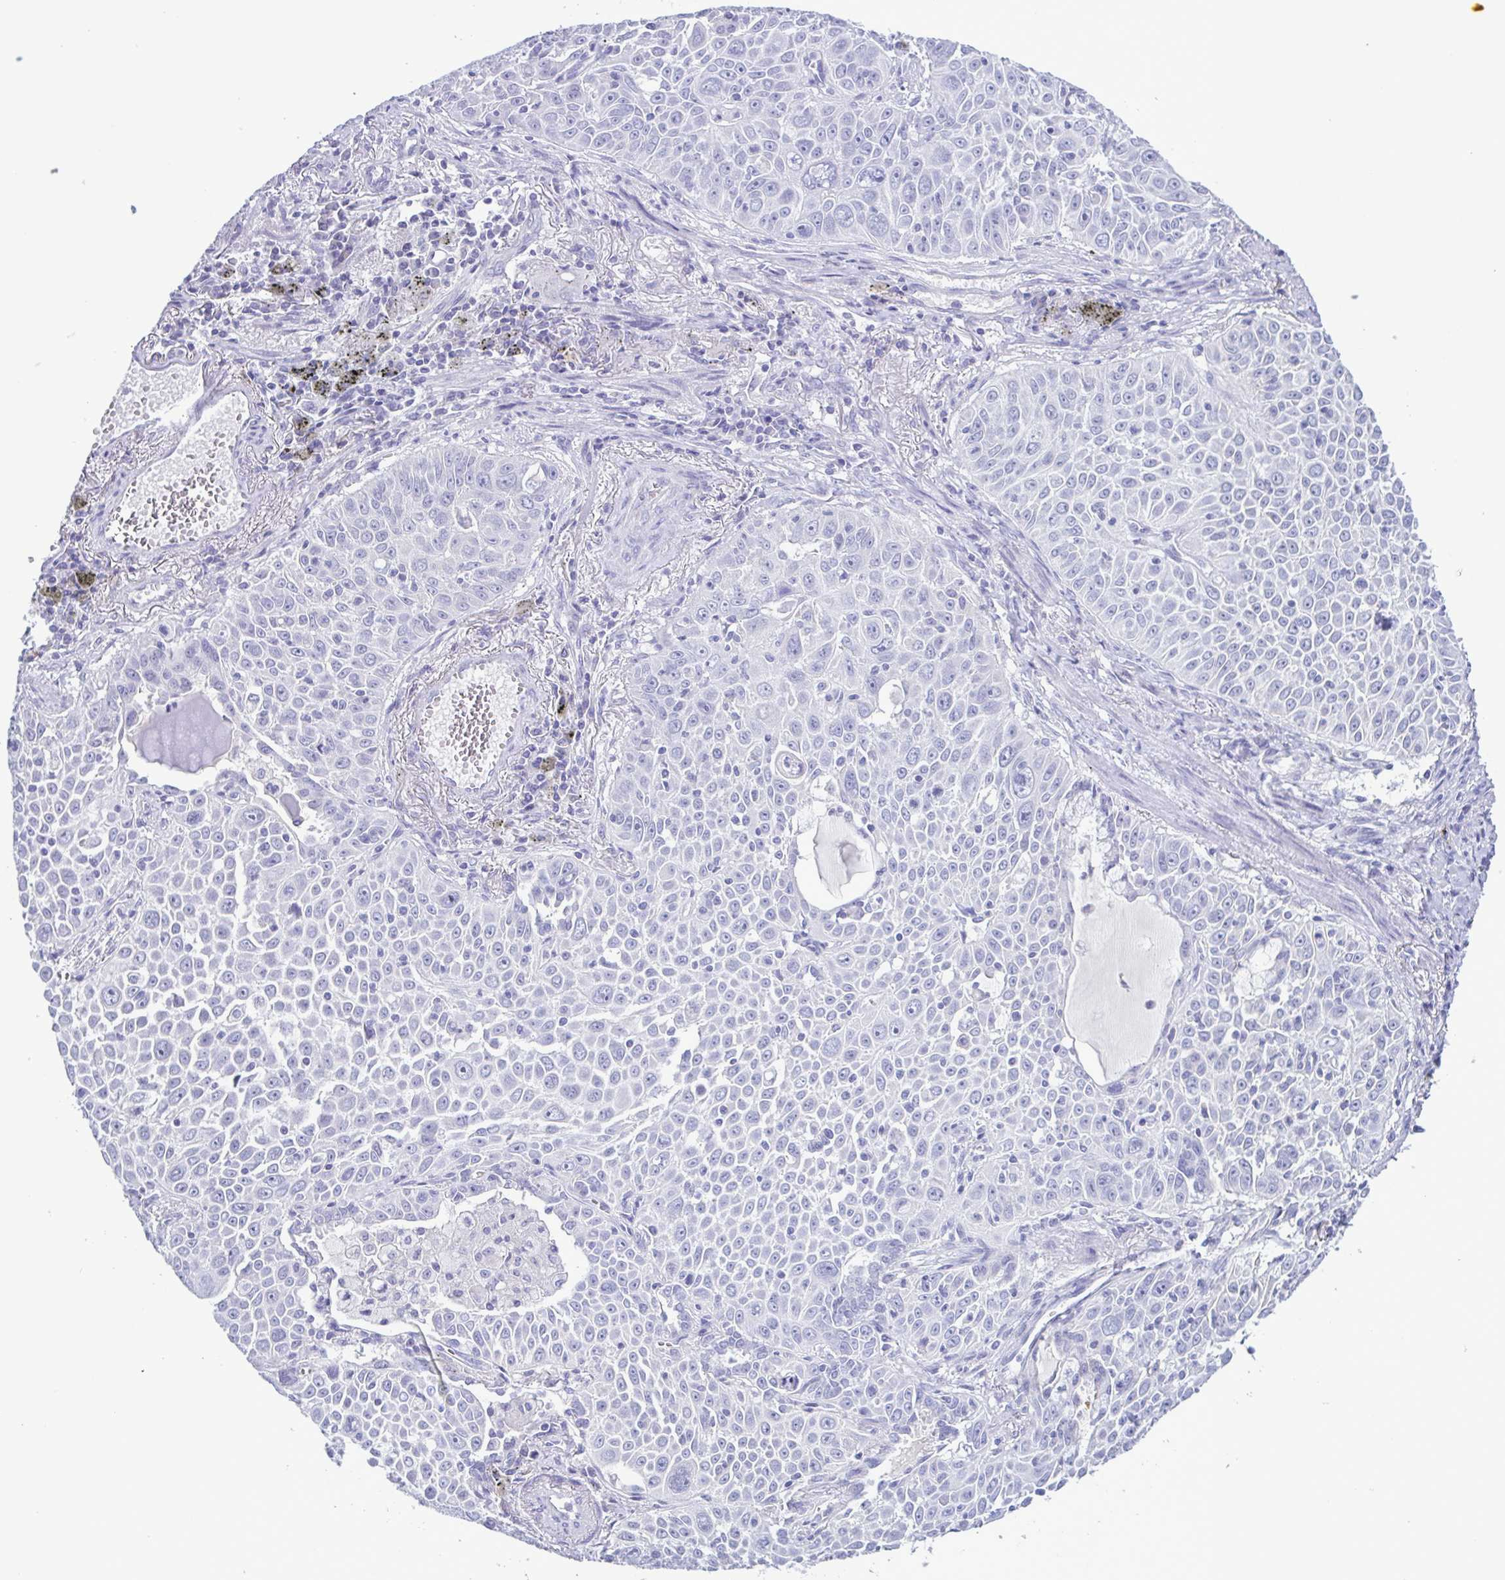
{"staining": {"intensity": "negative", "quantity": "none", "location": "none"}, "tissue": "lung cancer", "cell_type": "Tumor cells", "image_type": "cancer", "snomed": [{"axis": "morphology", "description": "Squamous cell carcinoma, NOS"}, {"axis": "morphology", "description": "Squamous cell carcinoma, metastatic, NOS"}, {"axis": "topography", "description": "Lymph node"}, {"axis": "topography", "description": "Lung"}], "caption": "Protein analysis of metastatic squamous cell carcinoma (lung) demonstrates no significant positivity in tumor cells.", "gene": "INAFM1", "patient": {"sex": "female", "age": 62}}